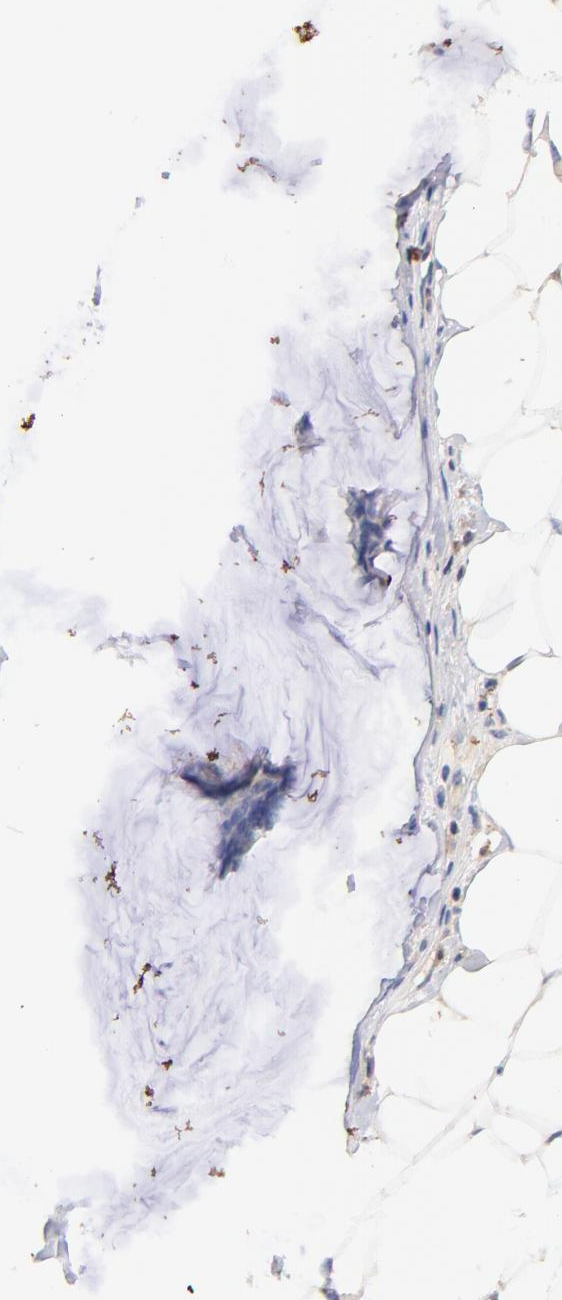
{"staining": {"intensity": "weak", "quantity": ">75%", "location": "cytoplasmic/membranous"}, "tissue": "breast cancer", "cell_type": "Tumor cells", "image_type": "cancer", "snomed": [{"axis": "morphology", "description": "Duct carcinoma"}, {"axis": "topography", "description": "Breast"}], "caption": "The image displays a brown stain indicating the presence of a protein in the cytoplasmic/membranous of tumor cells in breast intraductal carcinoma.", "gene": "IGLV7-43", "patient": {"sex": "female", "age": 93}}